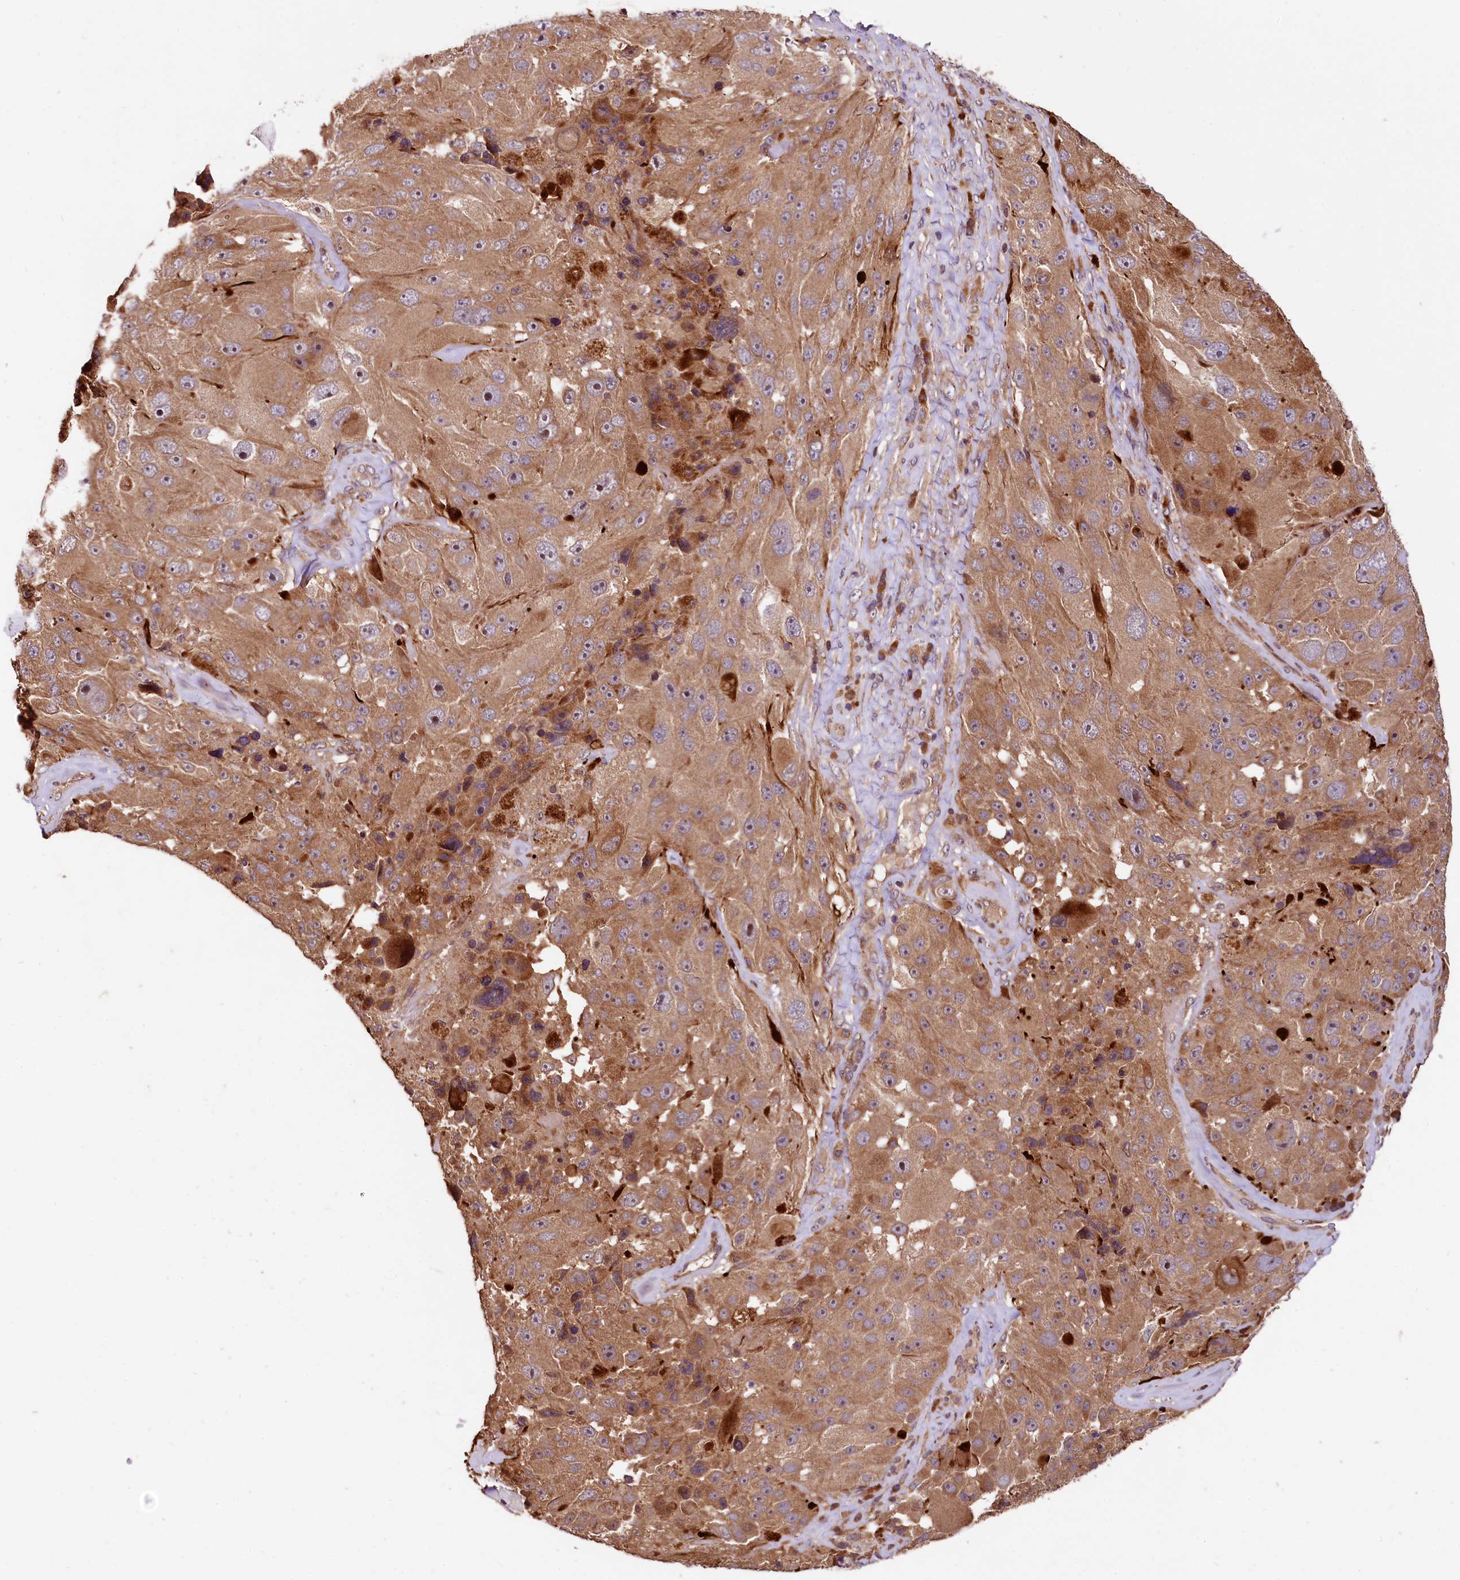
{"staining": {"intensity": "moderate", "quantity": ">75%", "location": "cytoplasmic/membranous,nuclear"}, "tissue": "melanoma", "cell_type": "Tumor cells", "image_type": "cancer", "snomed": [{"axis": "morphology", "description": "Malignant melanoma, Metastatic site"}, {"axis": "topography", "description": "Lymph node"}], "caption": "There is medium levels of moderate cytoplasmic/membranous and nuclear positivity in tumor cells of malignant melanoma (metastatic site), as demonstrated by immunohistochemical staining (brown color).", "gene": "RASSF1", "patient": {"sex": "male", "age": 62}}